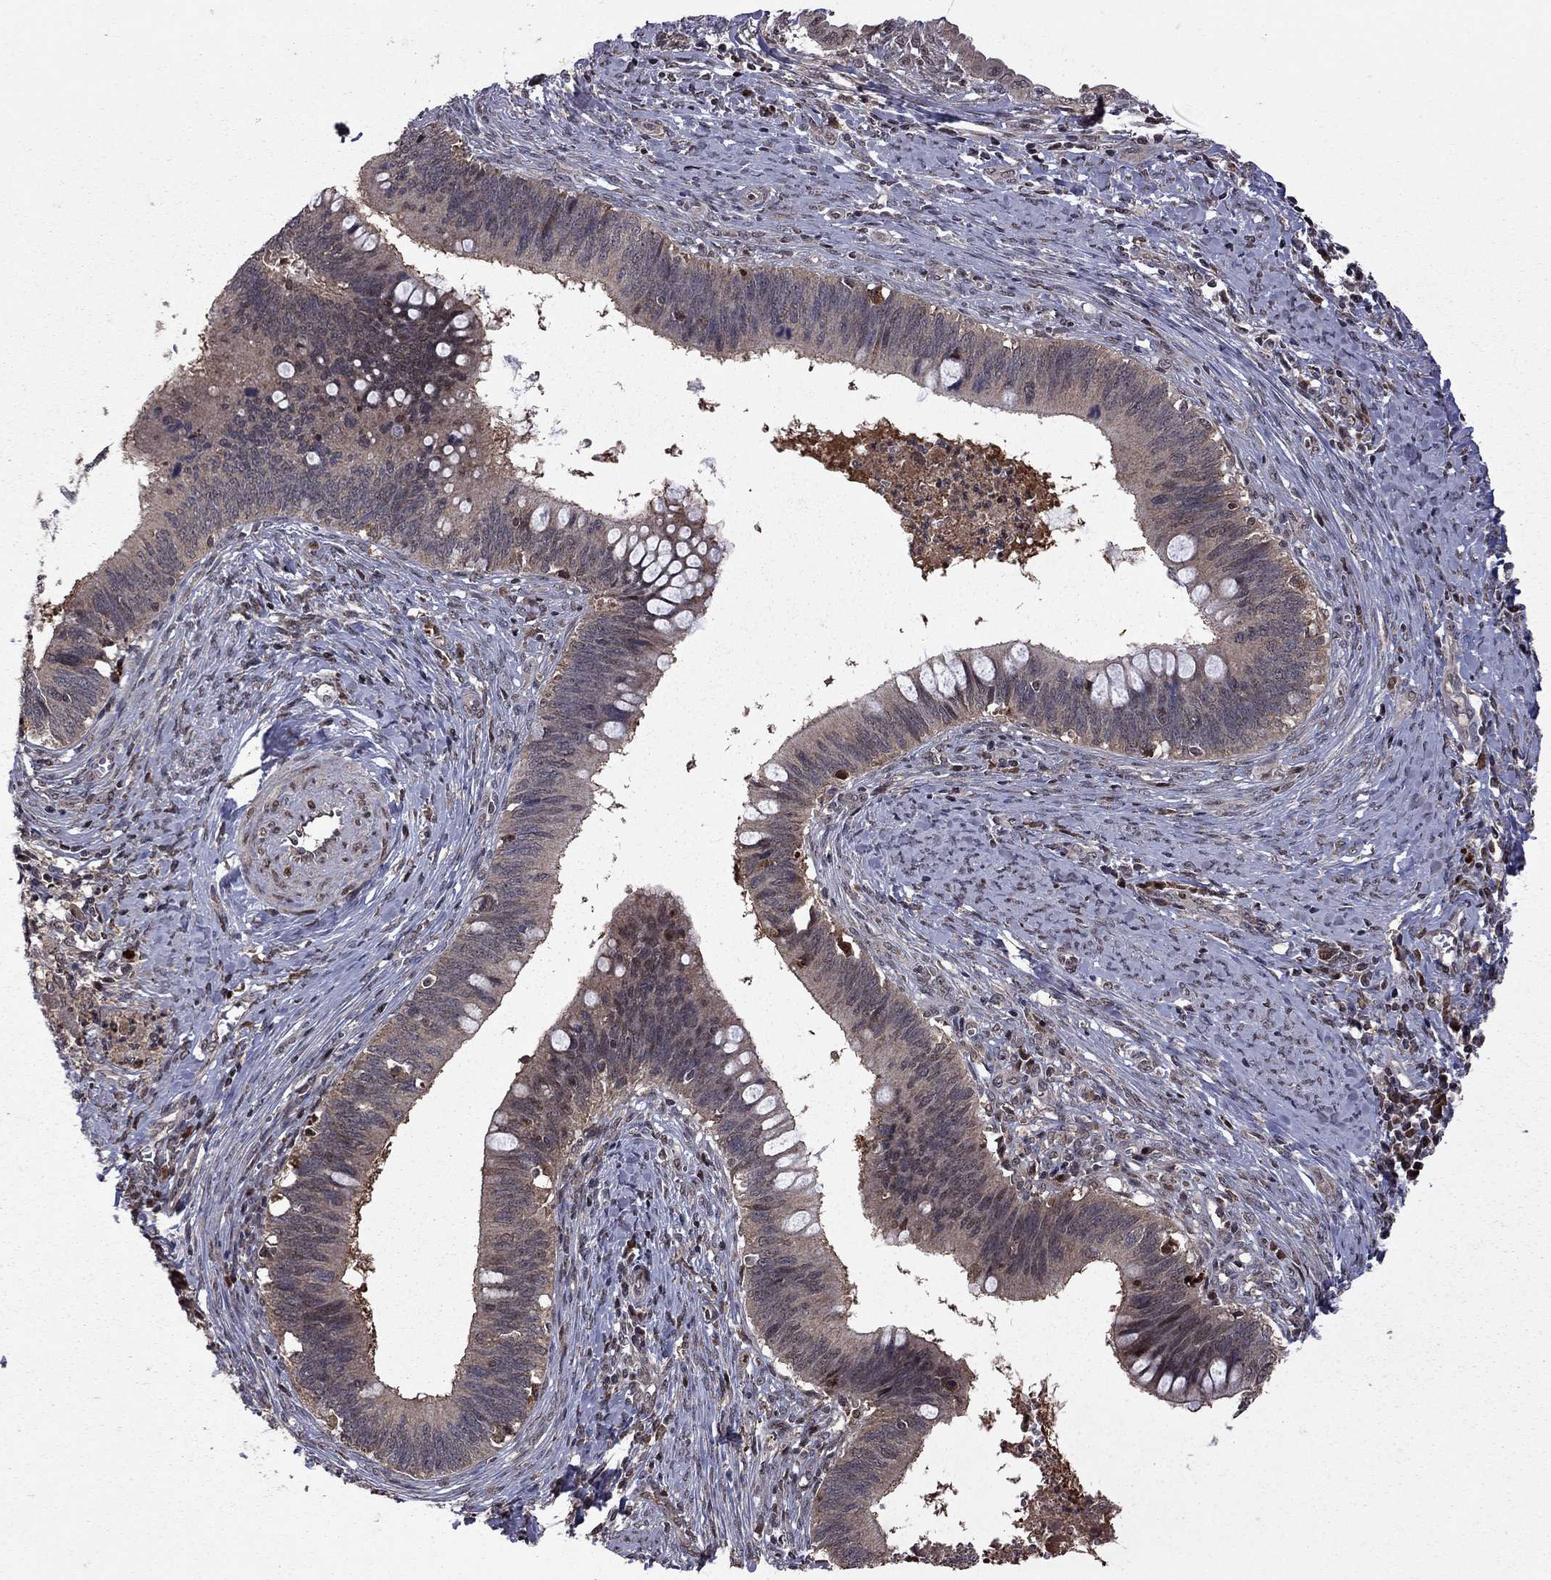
{"staining": {"intensity": "moderate", "quantity": "25%-75%", "location": "cytoplasmic/membranous"}, "tissue": "cervical cancer", "cell_type": "Tumor cells", "image_type": "cancer", "snomed": [{"axis": "morphology", "description": "Adenocarcinoma, NOS"}, {"axis": "topography", "description": "Cervix"}], "caption": "This is a photomicrograph of immunohistochemistry staining of cervical cancer, which shows moderate expression in the cytoplasmic/membranous of tumor cells.", "gene": "IPP", "patient": {"sex": "female", "age": 42}}